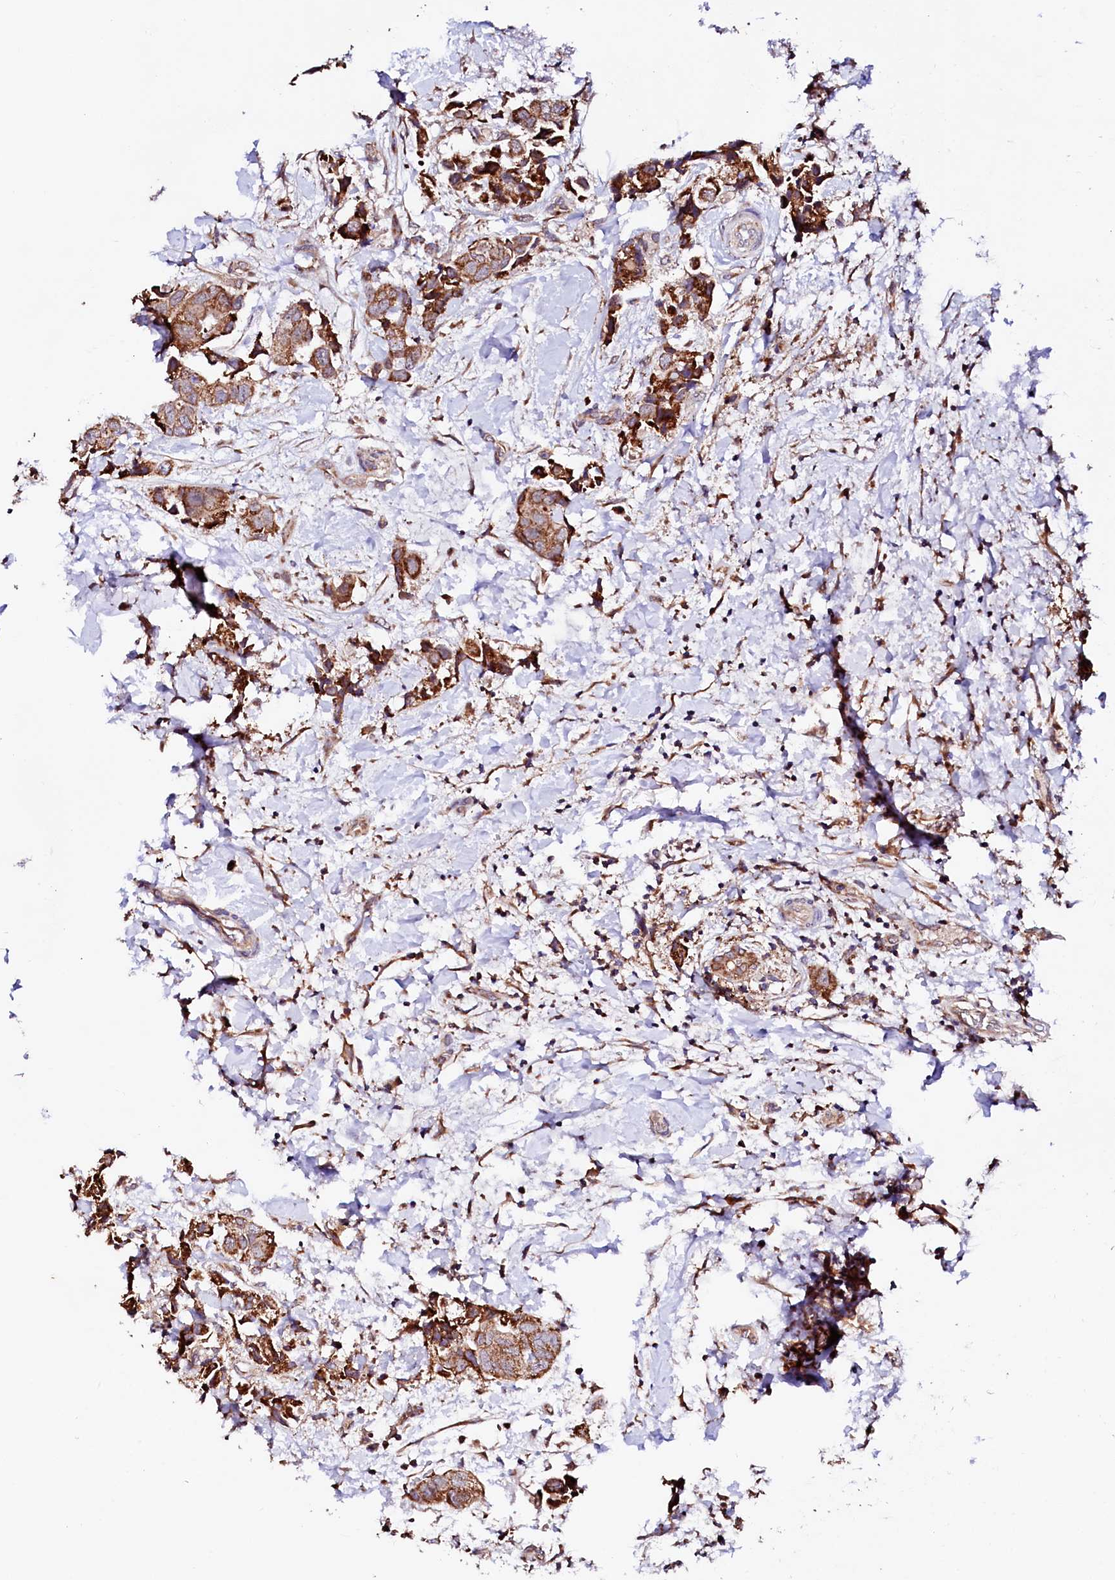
{"staining": {"intensity": "strong", "quantity": ">75%", "location": "cytoplasmic/membranous"}, "tissue": "breast cancer", "cell_type": "Tumor cells", "image_type": "cancer", "snomed": [{"axis": "morphology", "description": "Normal tissue, NOS"}, {"axis": "morphology", "description": "Duct carcinoma"}, {"axis": "topography", "description": "Breast"}], "caption": "This photomicrograph exhibits immunohistochemistry staining of breast cancer, with high strong cytoplasmic/membranous expression in about >75% of tumor cells.", "gene": "UBE3C", "patient": {"sex": "female", "age": 62}}